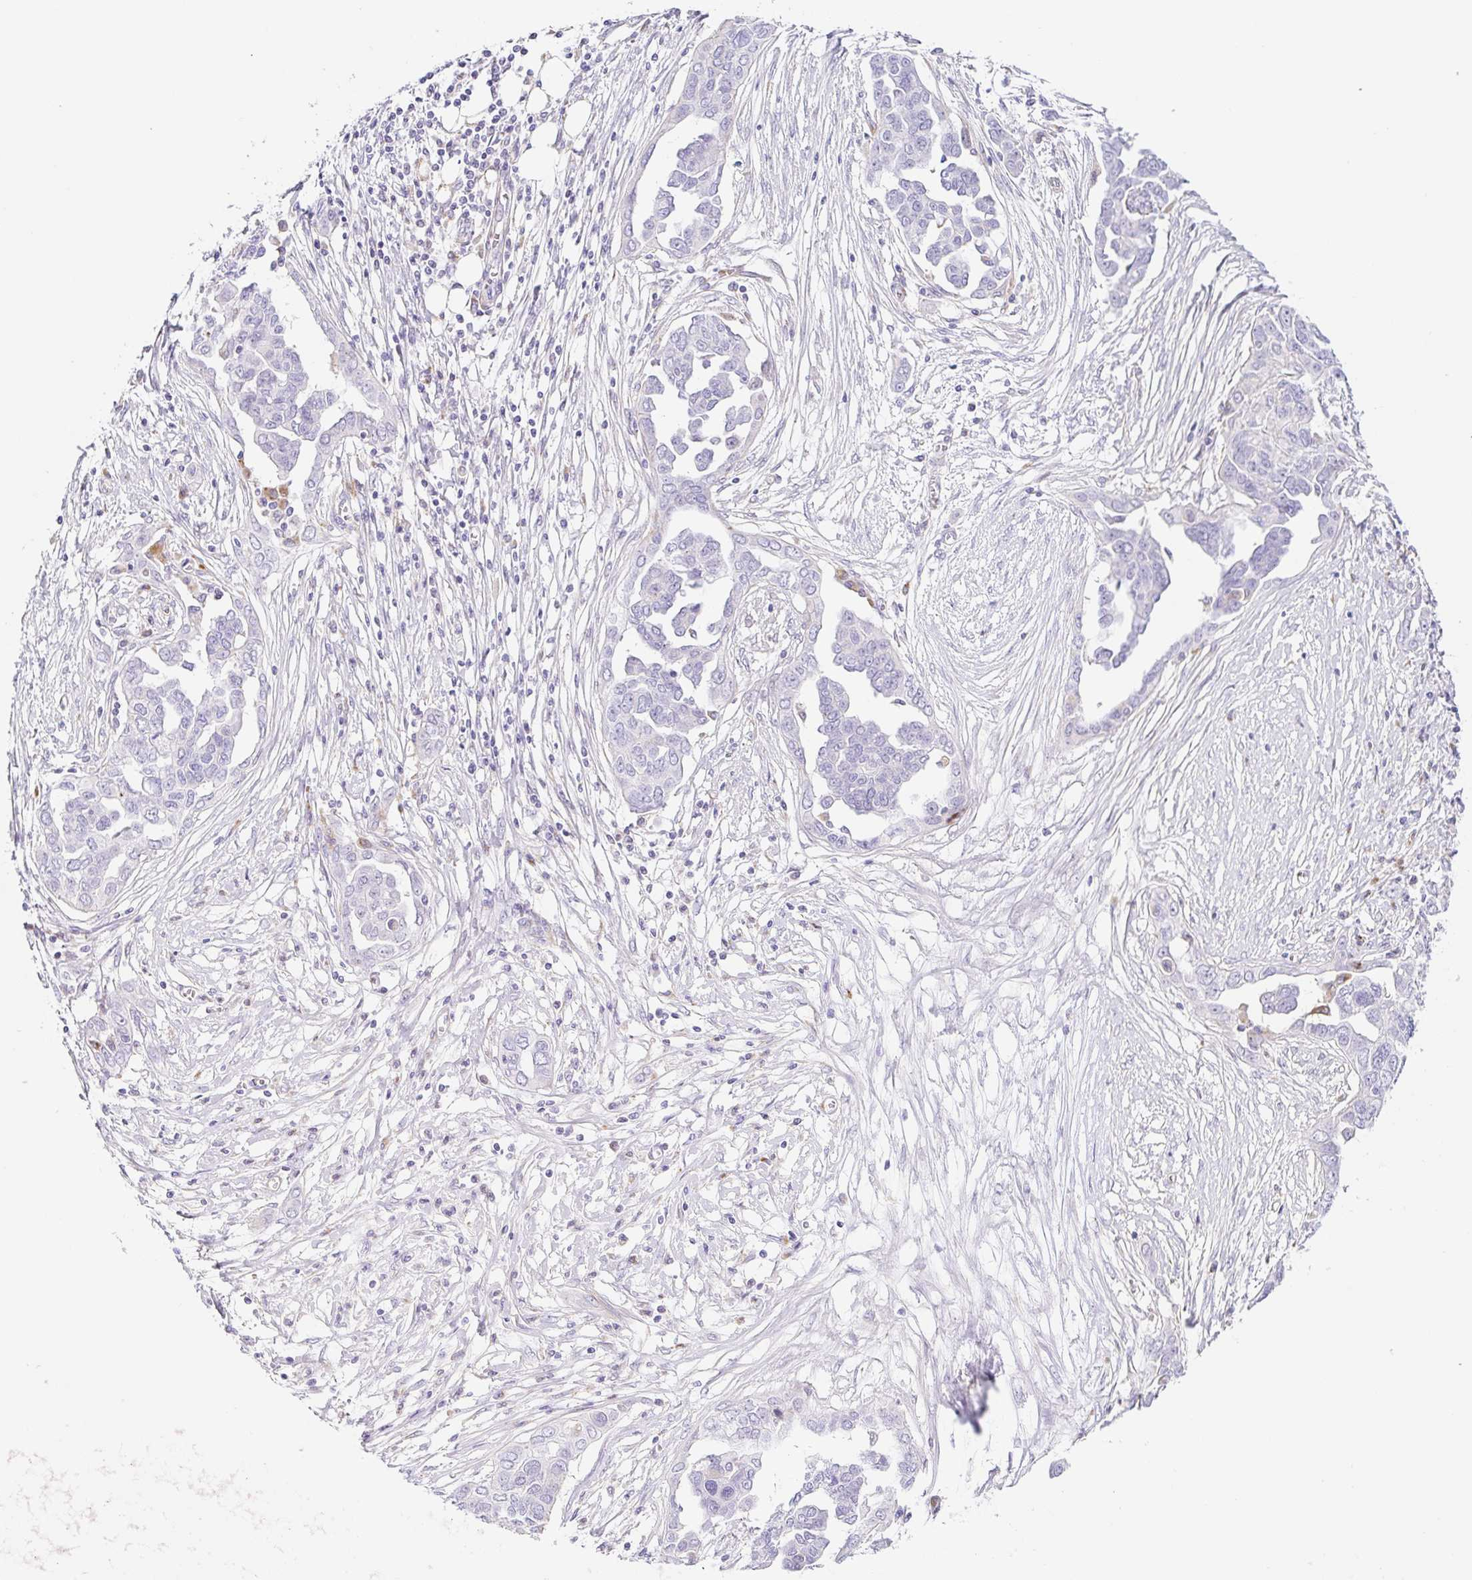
{"staining": {"intensity": "negative", "quantity": "none", "location": "none"}, "tissue": "ovarian cancer", "cell_type": "Tumor cells", "image_type": "cancer", "snomed": [{"axis": "morphology", "description": "Cystadenocarcinoma, serous, NOS"}, {"axis": "topography", "description": "Ovary"}], "caption": "This is an immunohistochemistry photomicrograph of human ovarian cancer. There is no expression in tumor cells.", "gene": "DKK4", "patient": {"sex": "female", "age": 59}}